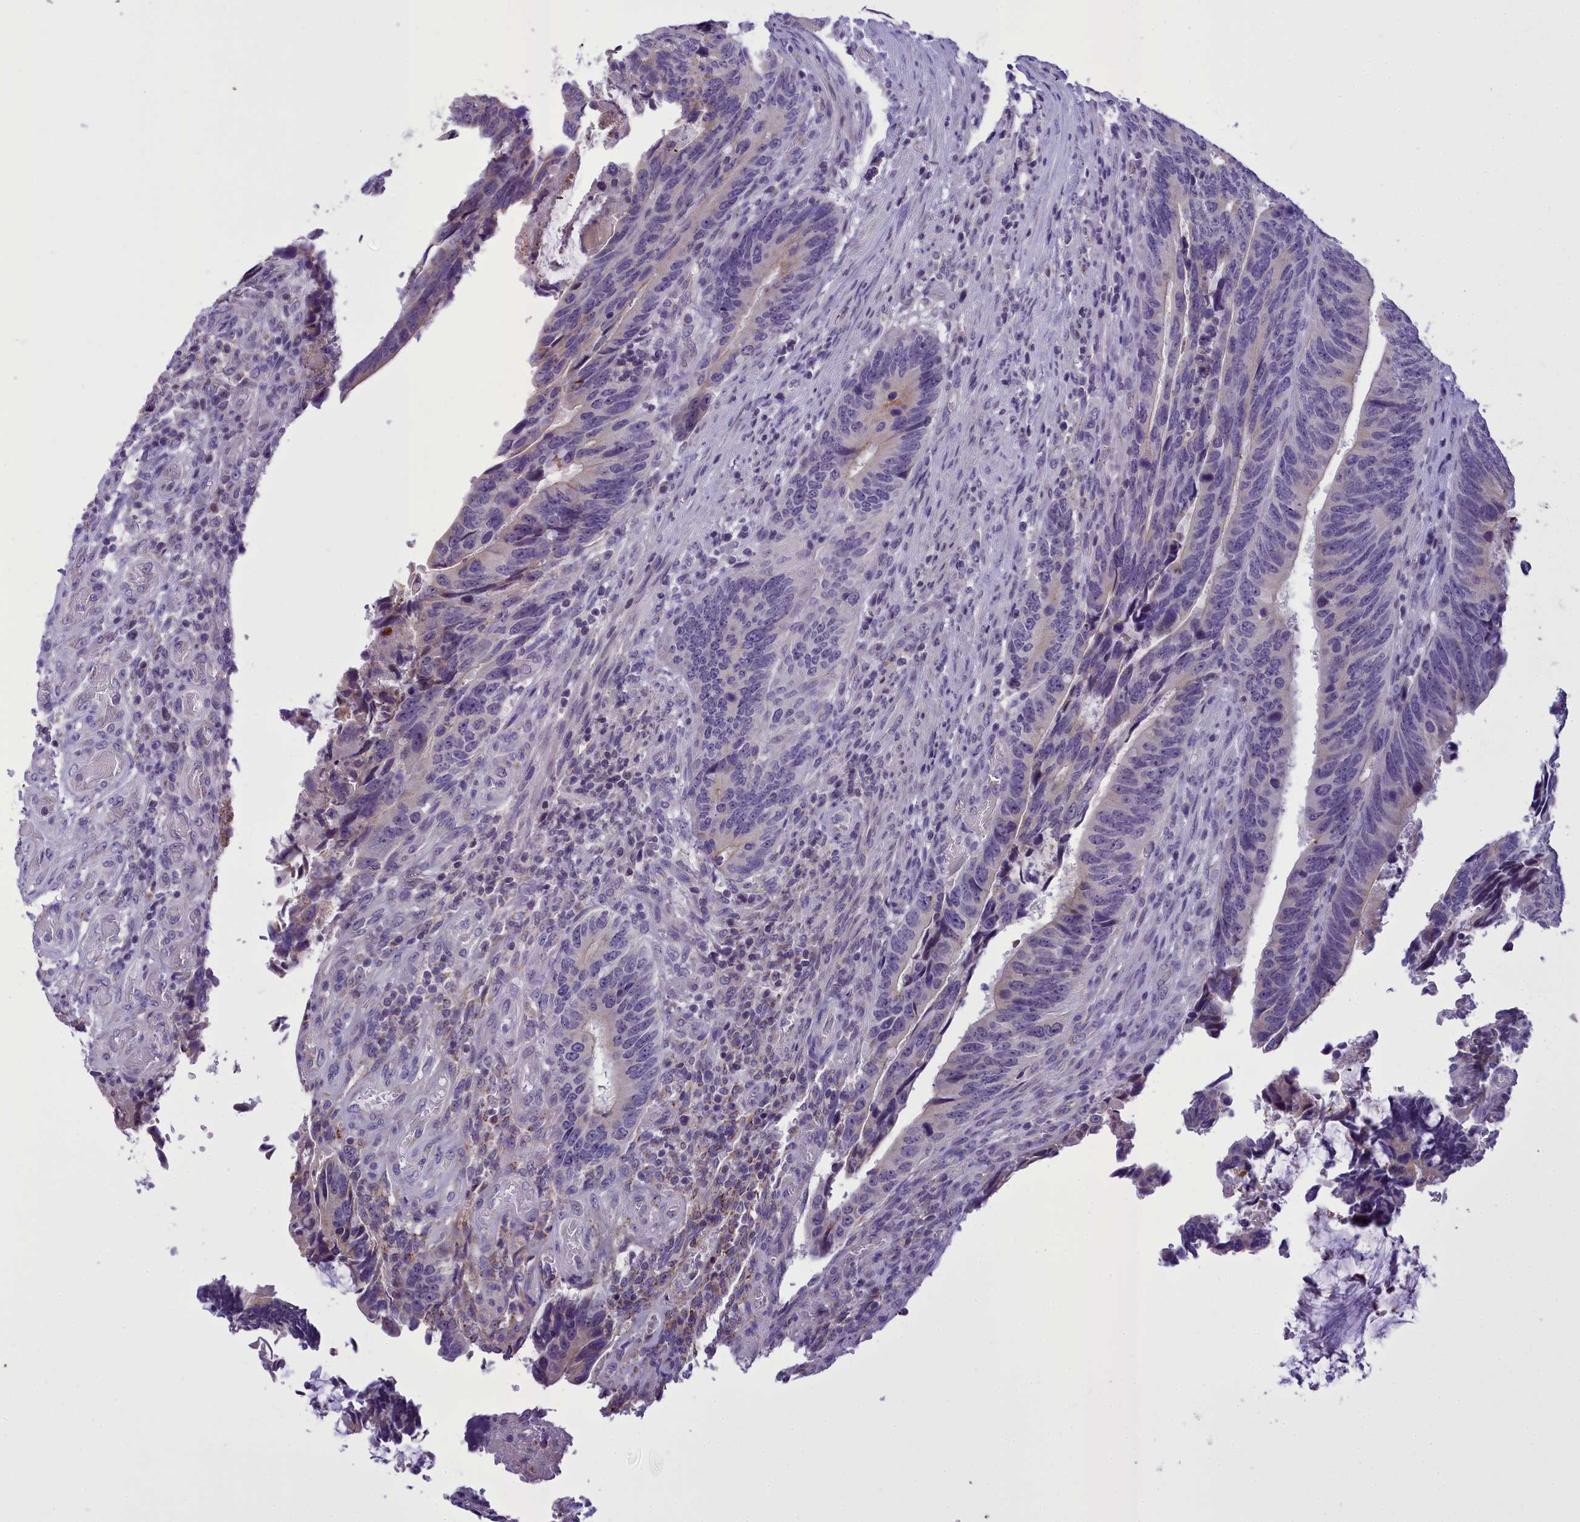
{"staining": {"intensity": "negative", "quantity": "none", "location": "none"}, "tissue": "colorectal cancer", "cell_type": "Tumor cells", "image_type": "cancer", "snomed": [{"axis": "morphology", "description": "Adenocarcinoma, NOS"}, {"axis": "topography", "description": "Colon"}], "caption": "There is no significant staining in tumor cells of colorectal cancer (adenocarcinoma). The staining is performed using DAB (3,3'-diaminobenzidine) brown chromogen with nuclei counter-stained in using hematoxylin.", "gene": "B9D2", "patient": {"sex": "male", "age": 87}}